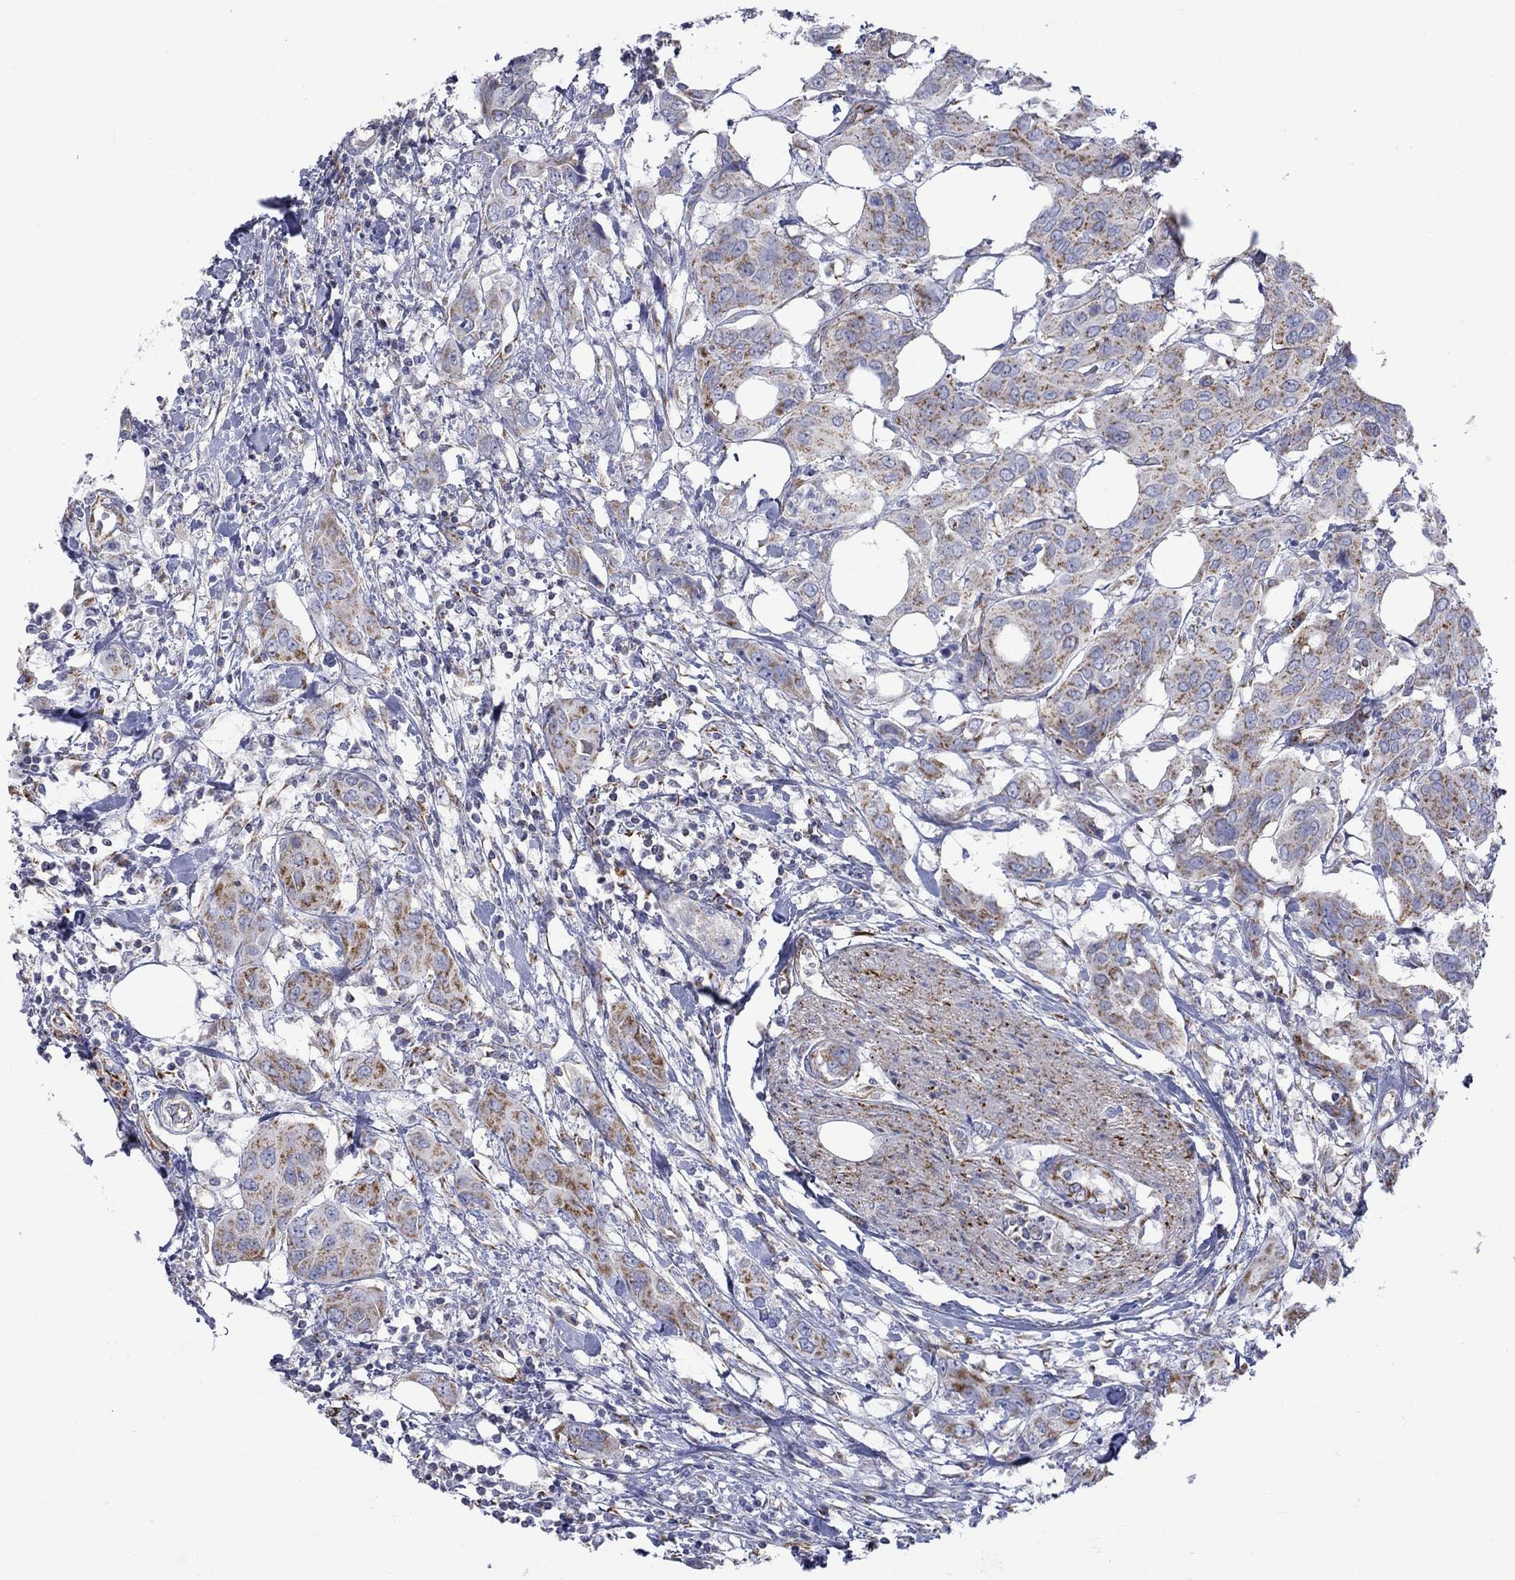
{"staining": {"intensity": "negative", "quantity": "none", "location": "none"}, "tissue": "urothelial cancer", "cell_type": "Tumor cells", "image_type": "cancer", "snomed": [{"axis": "morphology", "description": "Urothelial carcinoma, NOS"}, {"axis": "morphology", "description": "Urothelial carcinoma, High grade"}, {"axis": "topography", "description": "Urinary bladder"}], "caption": "Transitional cell carcinoma was stained to show a protein in brown. There is no significant expression in tumor cells. (DAB (3,3'-diaminobenzidine) immunohistochemistry (IHC) with hematoxylin counter stain).", "gene": "CISD1", "patient": {"sex": "male", "age": 63}}